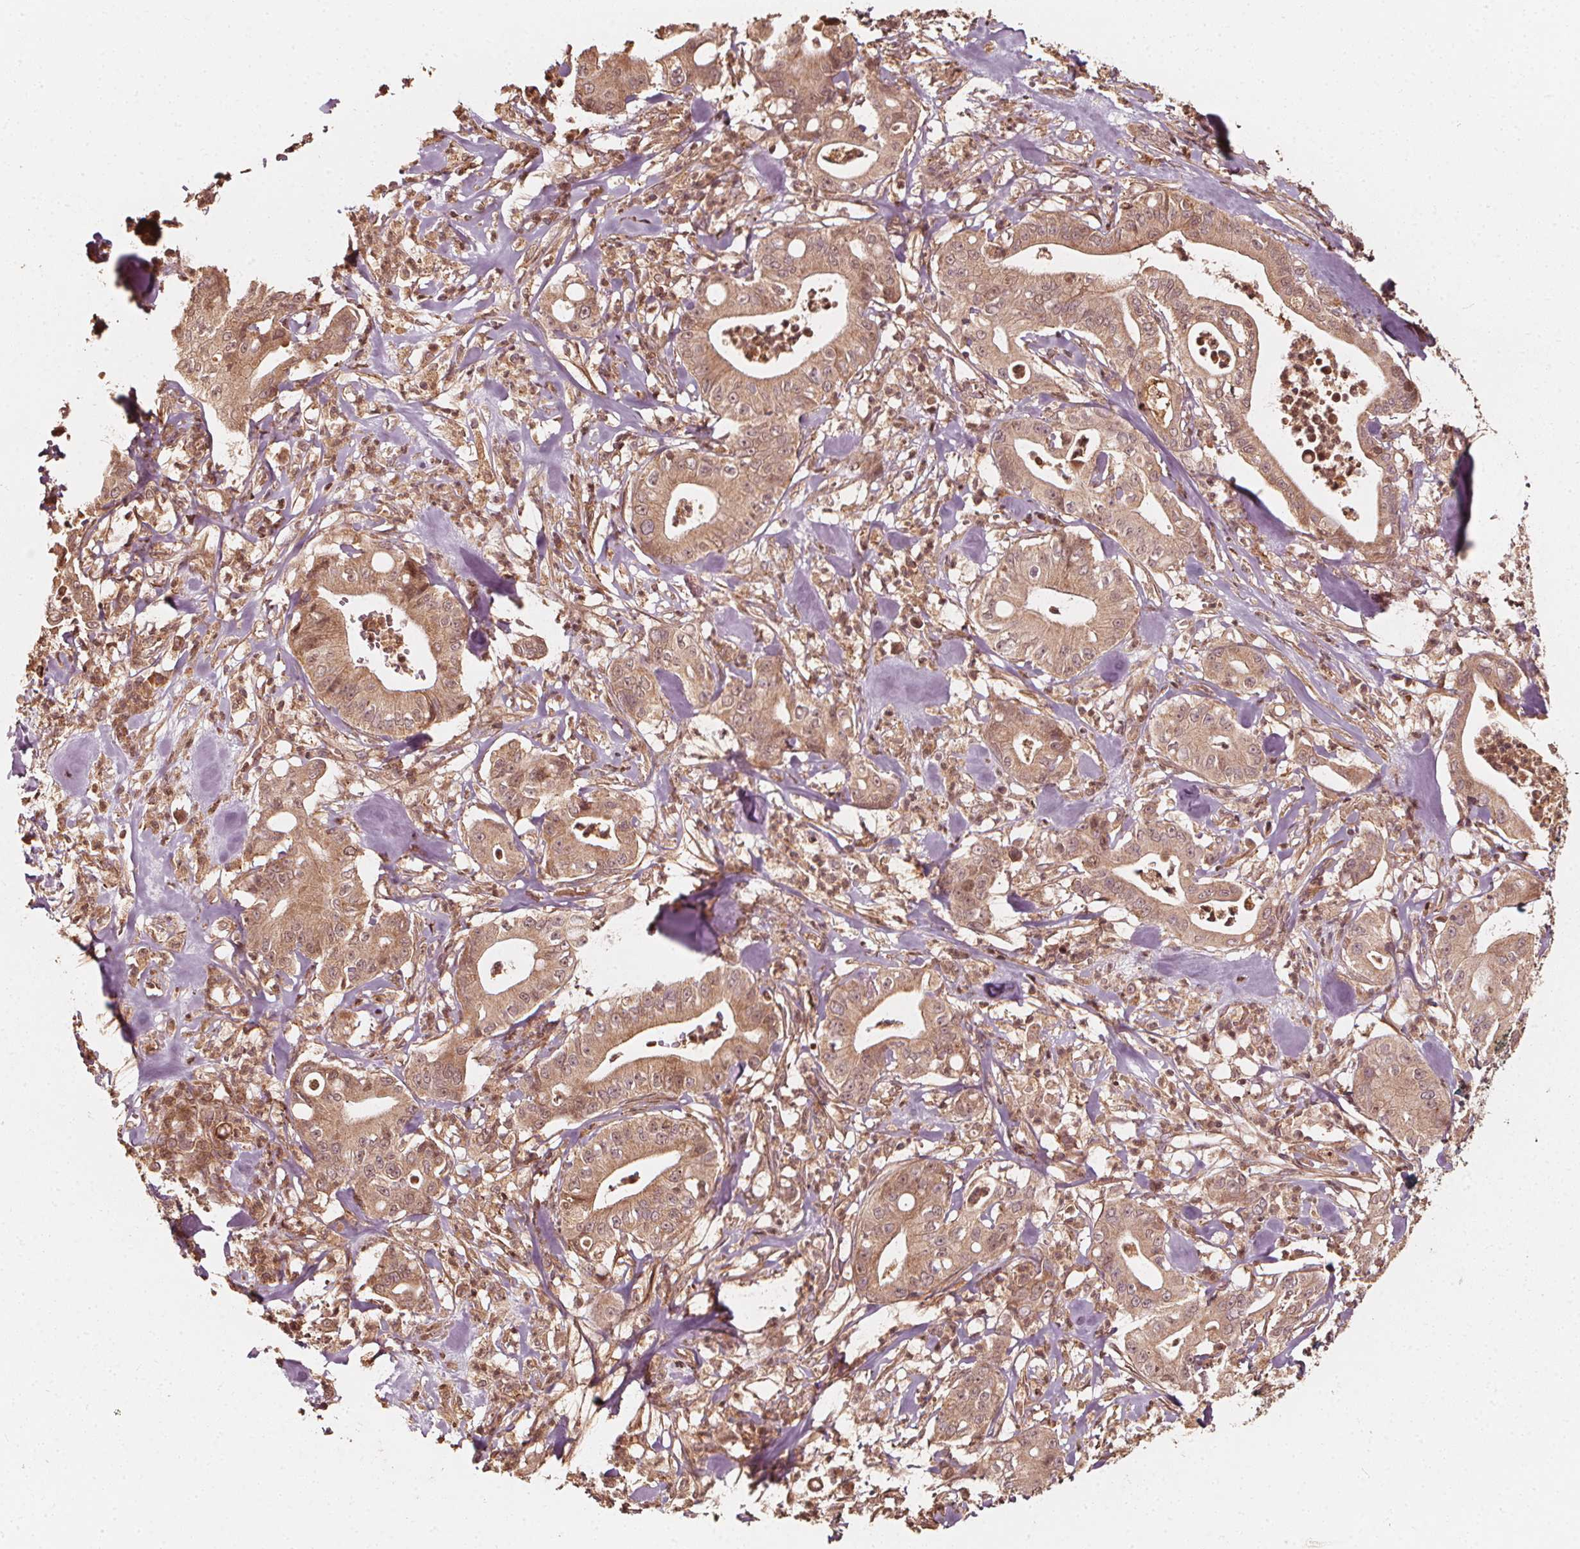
{"staining": {"intensity": "weak", "quantity": ">75%", "location": "cytoplasmic/membranous"}, "tissue": "pancreatic cancer", "cell_type": "Tumor cells", "image_type": "cancer", "snomed": [{"axis": "morphology", "description": "Adenocarcinoma, NOS"}, {"axis": "topography", "description": "Pancreas"}], "caption": "DAB (3,3'-diaminobenzidine) immunohistochemical staining of human pancreatic adenocarcinoma shows weak cytoplasmic/membranous protein expression in approximately >75% of tumor cells.", "gene": "NPC1", "patient": {"sex": "male", "age": 71}}